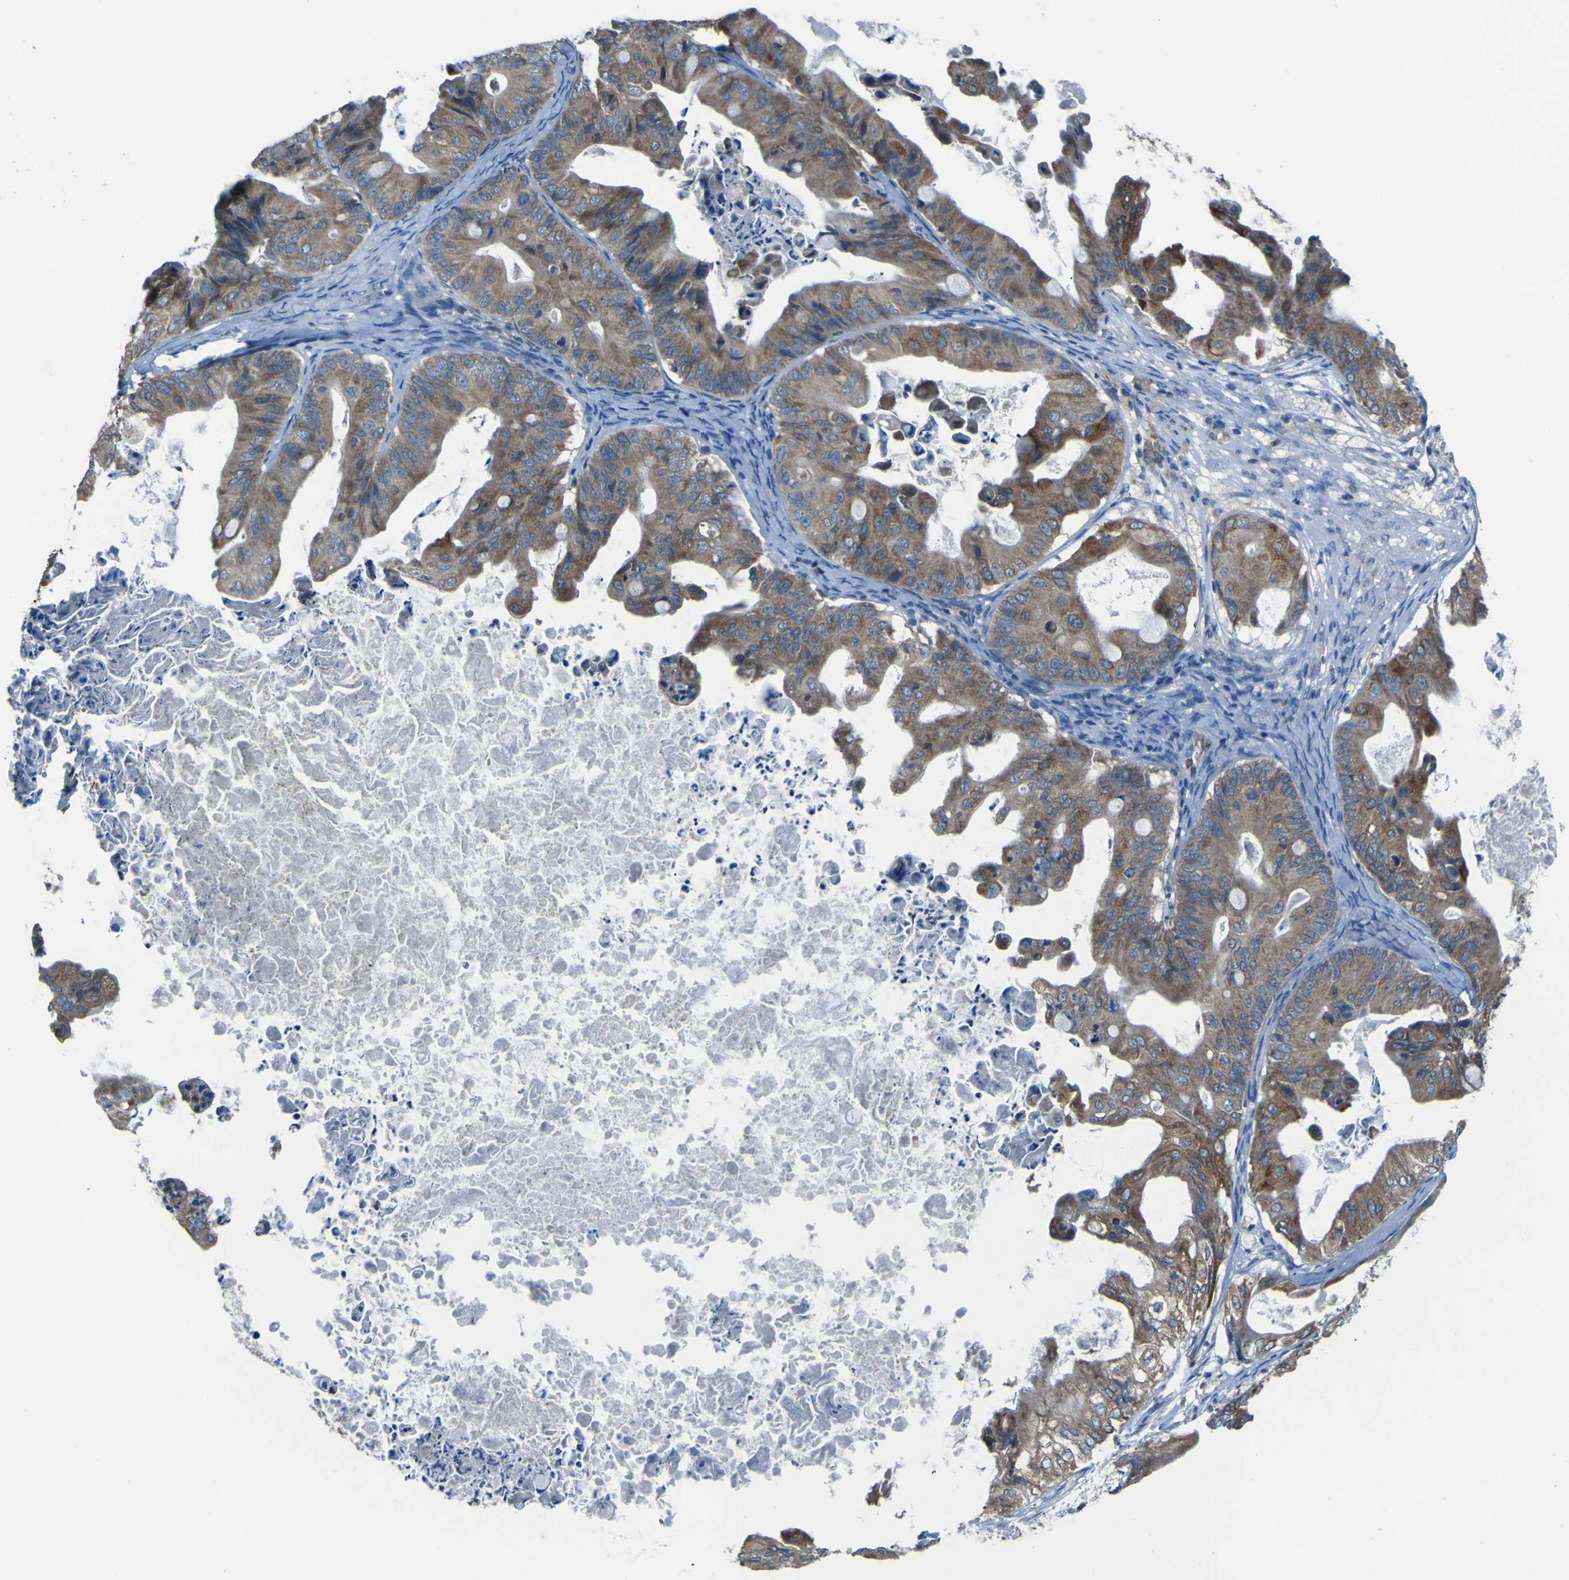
{"staining": {"intensity": "moderate", "quantity": ">75%", "location": "cytoplasmic/membranous"}, "tissue": "ovarian cancer", "cell_type": "Tumor cells", "image_type": "cancer", "snomed": [{"axis": "morphology", "description": "Cystadenocarcinoma, mucinous, NOS"}, {"axis": "topography", "description": "Ovary"}], "caption": "A photomicrograph of ovarian mucinous cystadenocarcinoma stained for a protein demonstrates moderate cytoplasmic/membranous brown staining in tumor cells.", "gene": "STIM1", "patient": {"sex": "female", "age": 37}}